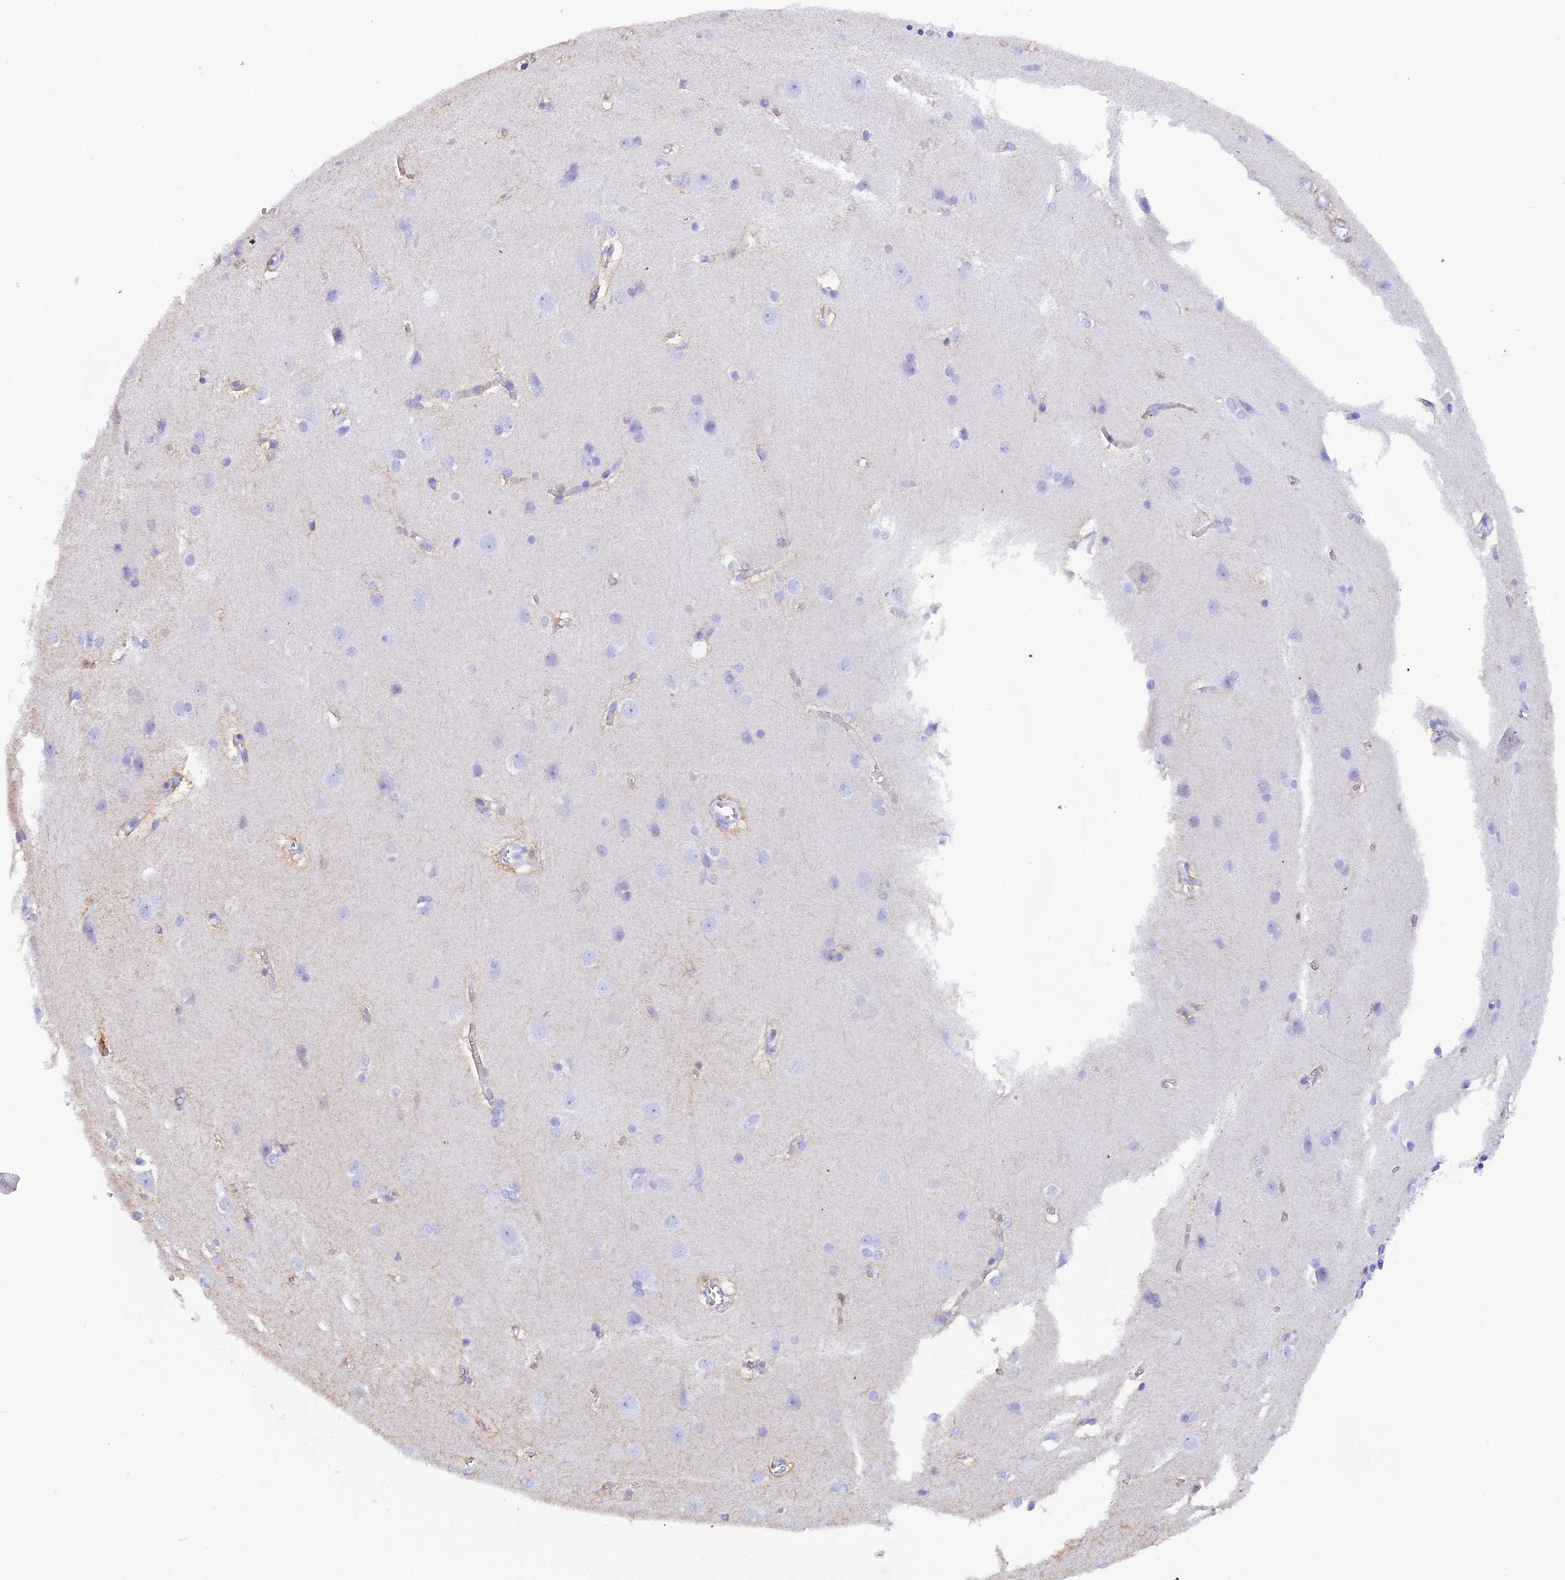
{"staining": {"intensity": "negative", "quantity": "none", "location": "none"}, "tissue": "cerebral cortex", "cell_type": "Endothelial cells", "image_type": "normal", "snomed": [{"axis": "morphology", "description": "Normal tissue, NOS"}, {"axis": "topography", "description": "Cerebral cortex"}], "caption": "There is no significant positivity in endothelial cells of cerebral cortex. (DAB immunohistochemistry (IHC) with hematoxylin counter stain).", "gene": "REG1A", "patient": {"sex": "male", "age": 37}}